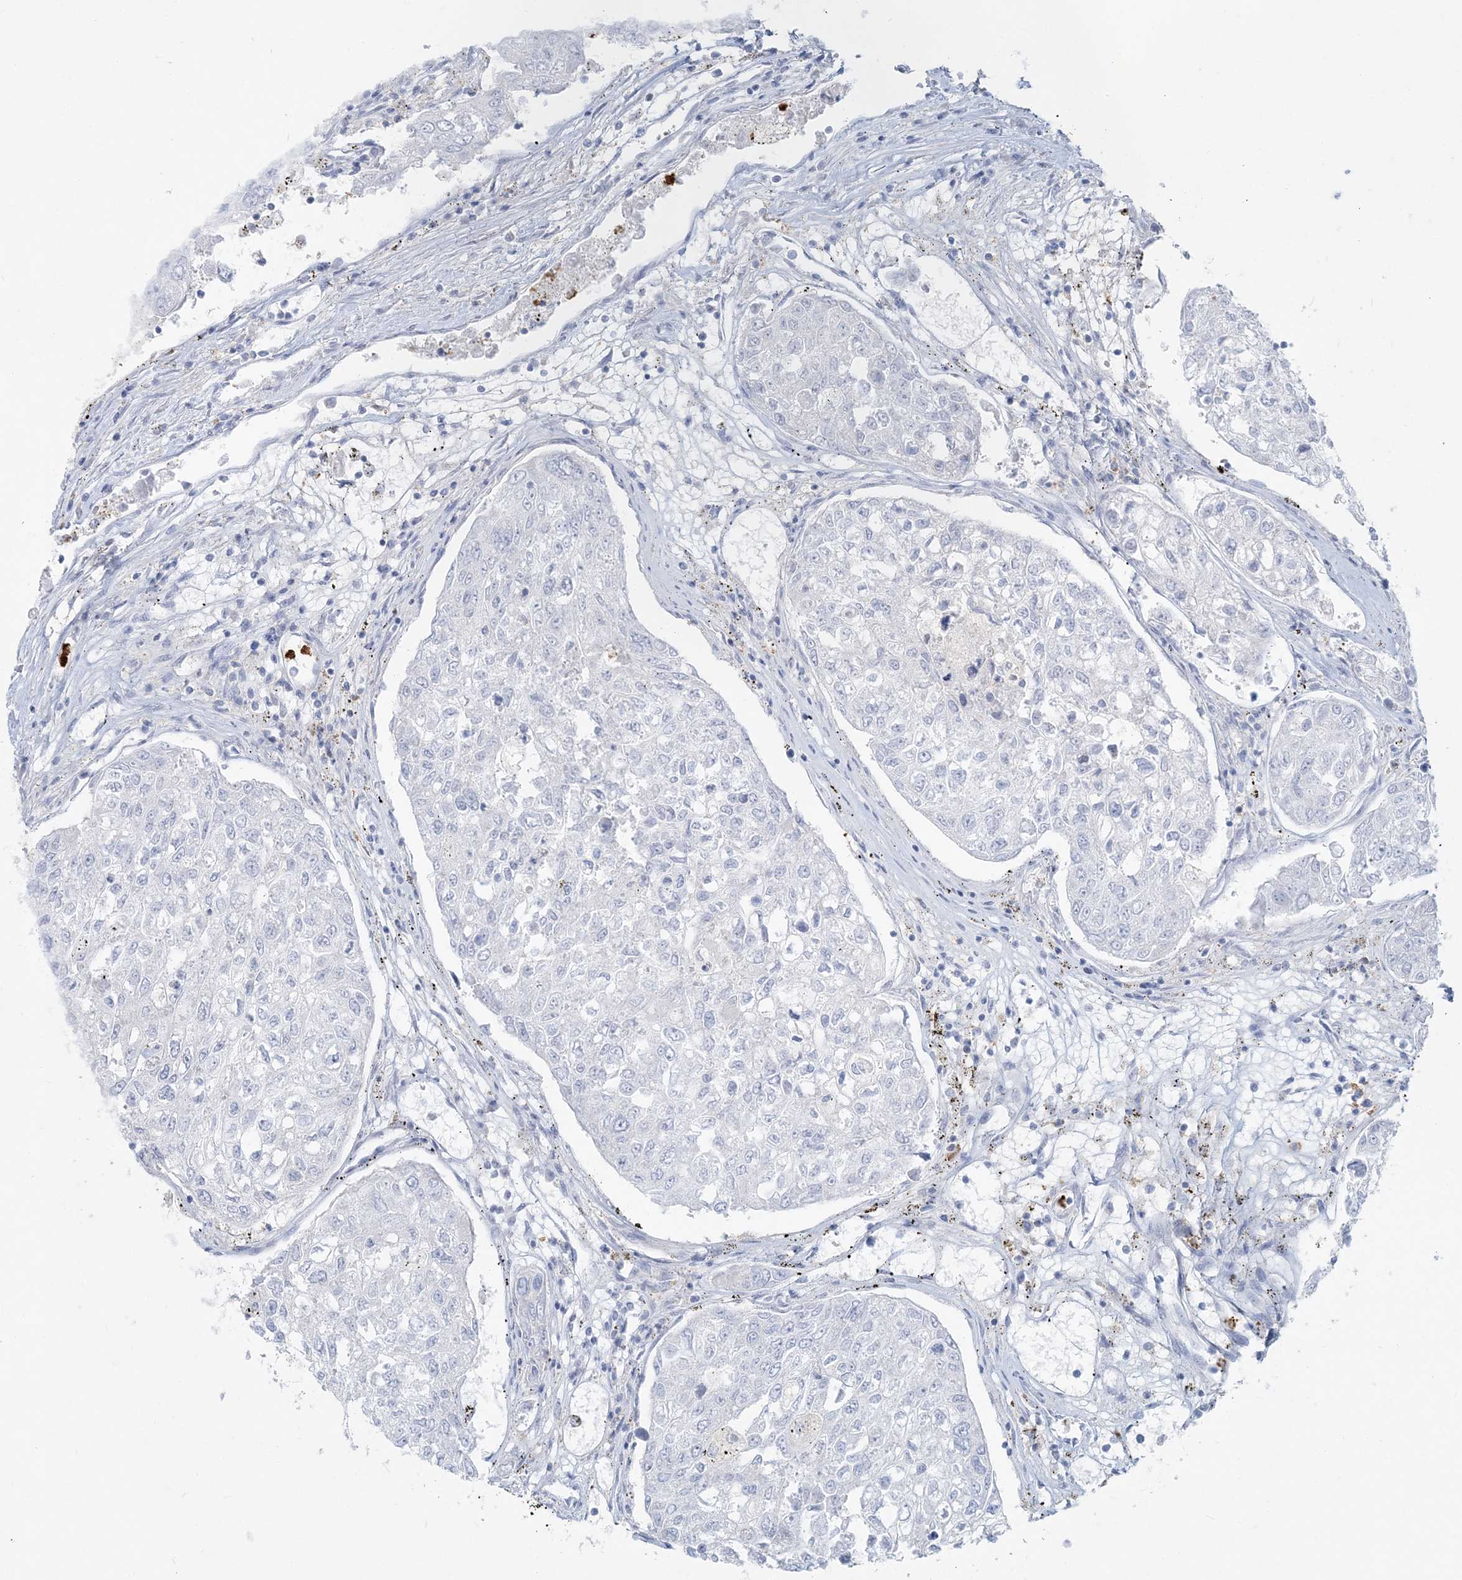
{"staining": {"intensity": "negative", "quantity": "none", "location": "none"}, "tissue": "urothelial cancer", "cell_type": "Tumor cells", "image_type": "cancer", "snomed": [{"axis": "morphology", "description": "Urothelial carcinoma, High grade"}, {"axis": "topography", "description": "Lymph node"}, {"axis": "topography", "description": "Urinary bladder"}], "caption": "The immunohistochemistry photomicrograph has no significant positivity in tumor cells of urothelial cancer tissue. (Brightfield microscopy of DAB IHC at high magnification).", "gene": "CCNJ", "patient": {"sex": "male", "age": 51}}